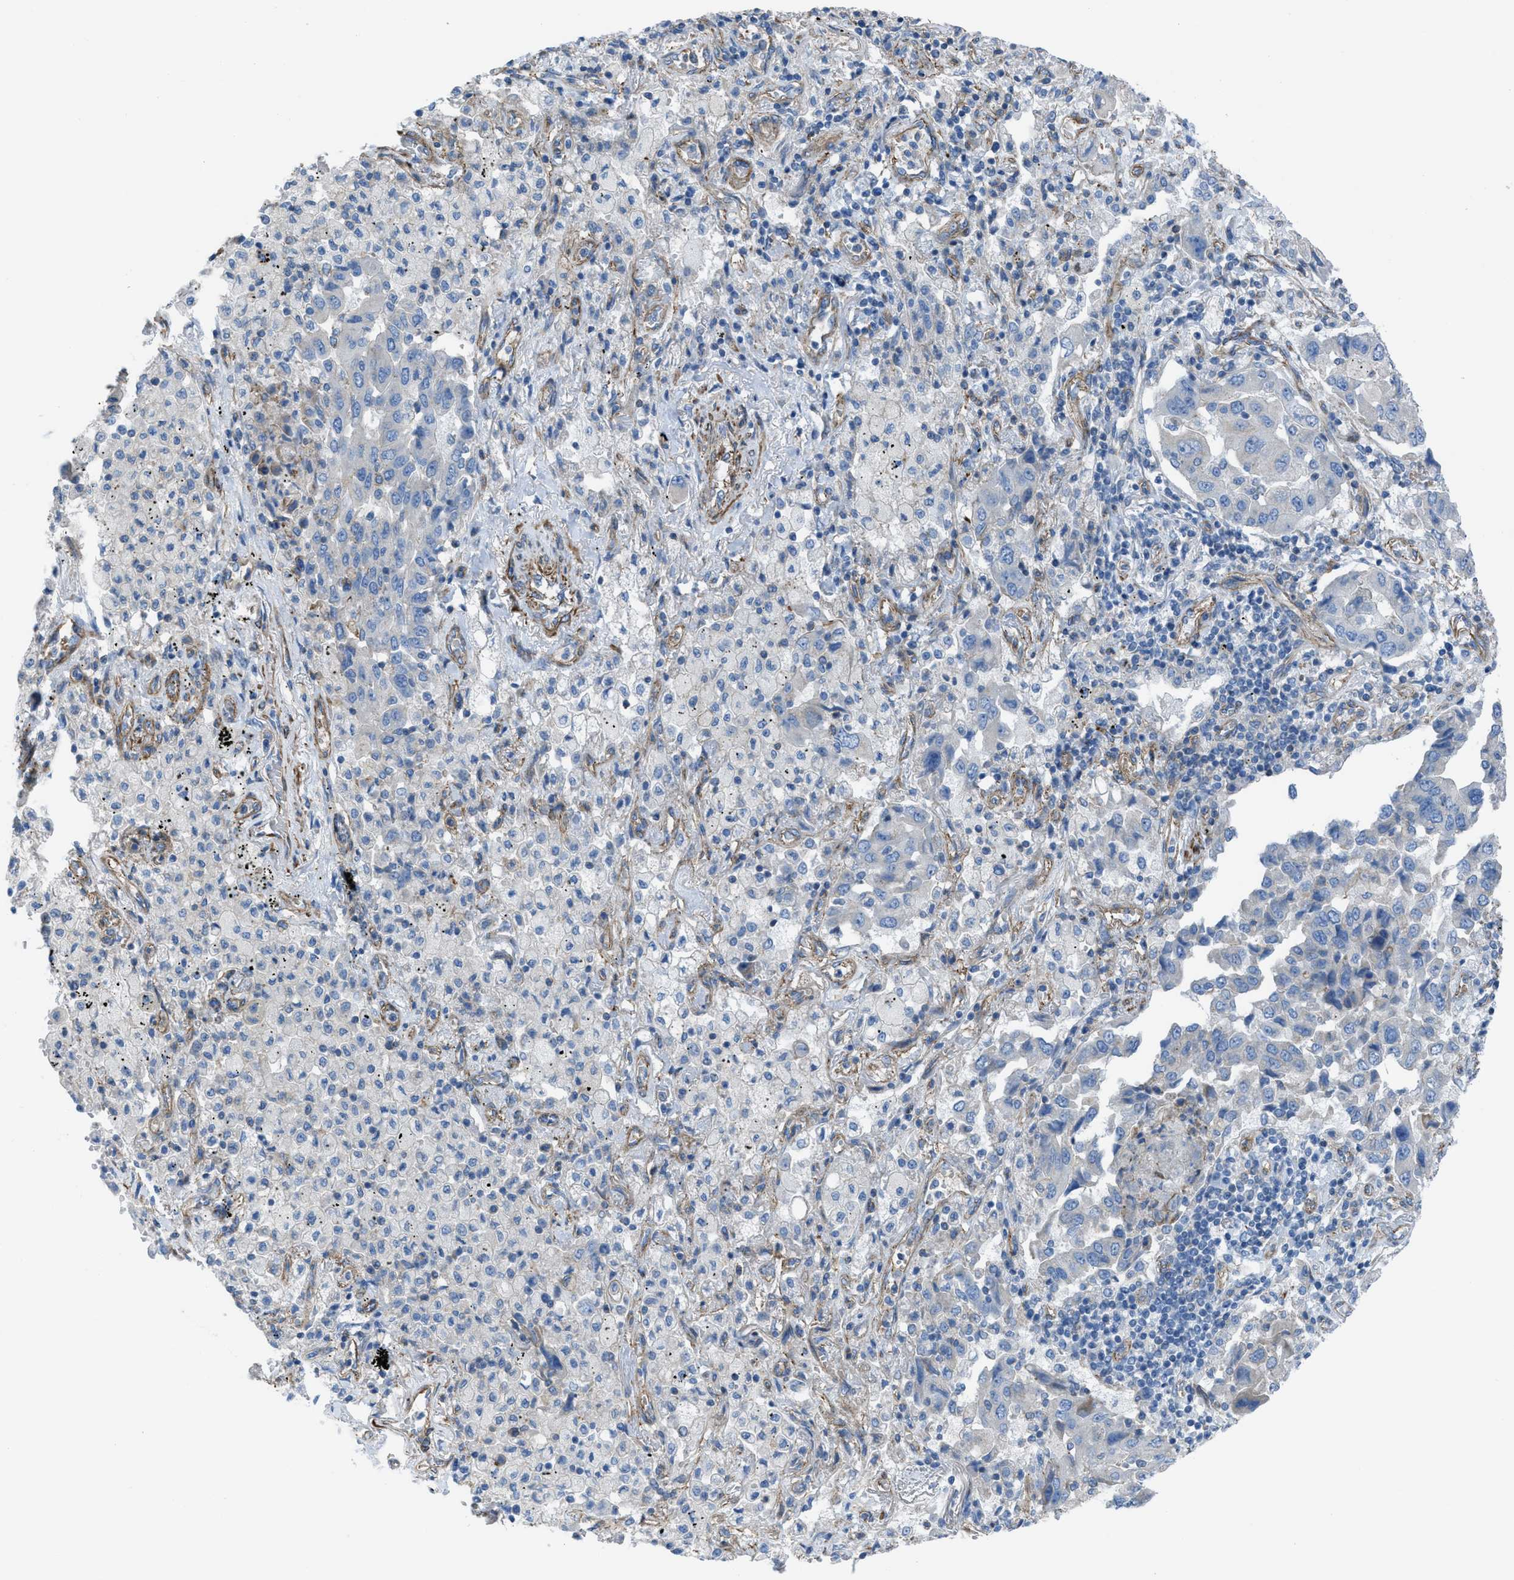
{"staining": {"intensity": "negative", "quantity": "none", "location": "none"}, "tissue": "lung cancer", "cell_type": "Tumor cells", "image_type": "cancer", "snomed": [{"axis": "morphology", "description": "Adenocarcinoma, NOS"}, {"axis": "topography", "description": "Lung"}], "caption": "Lung adenocarcinoma was stained to show a protein in brown. There is no significant positivity in tumor cells.", "gene": "KCNH7", "patient": {"sex": "female", "age": 65}}